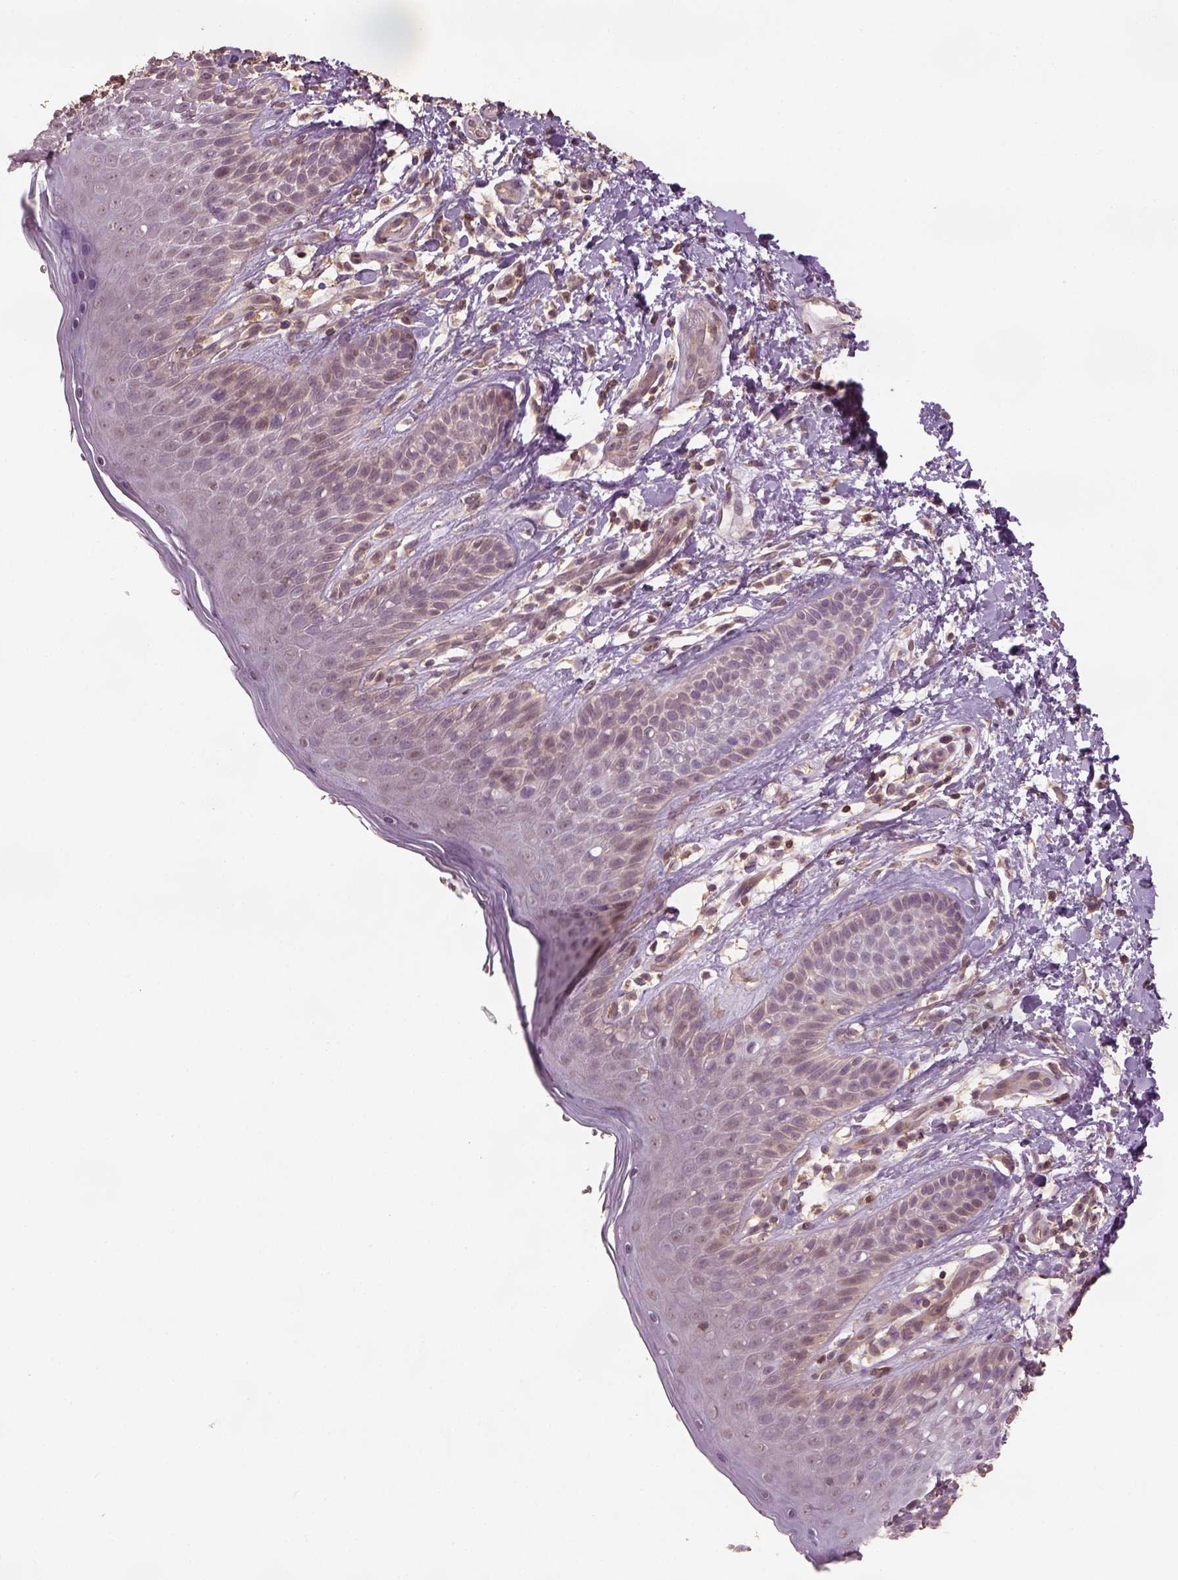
{"staining": {"intensity": "negative", "quantity": "none", "location": "none"}, "tissue": "skin", "cell_type": "Epidermal cells", "image_type": "normal", "snomed": [{"axis": "morphology", "description": "Normal tissue, NOS"}, {"axis": "topography", "description": "Anal"}], "caption": "Immunohistochemistry (IHC) photomicrograph of normal skin: skin stained with DAB exhibits no significant protein expression in epidermal cells.", "gene": "LIN7A", "patient": {"sex": "male", "age": 36}}